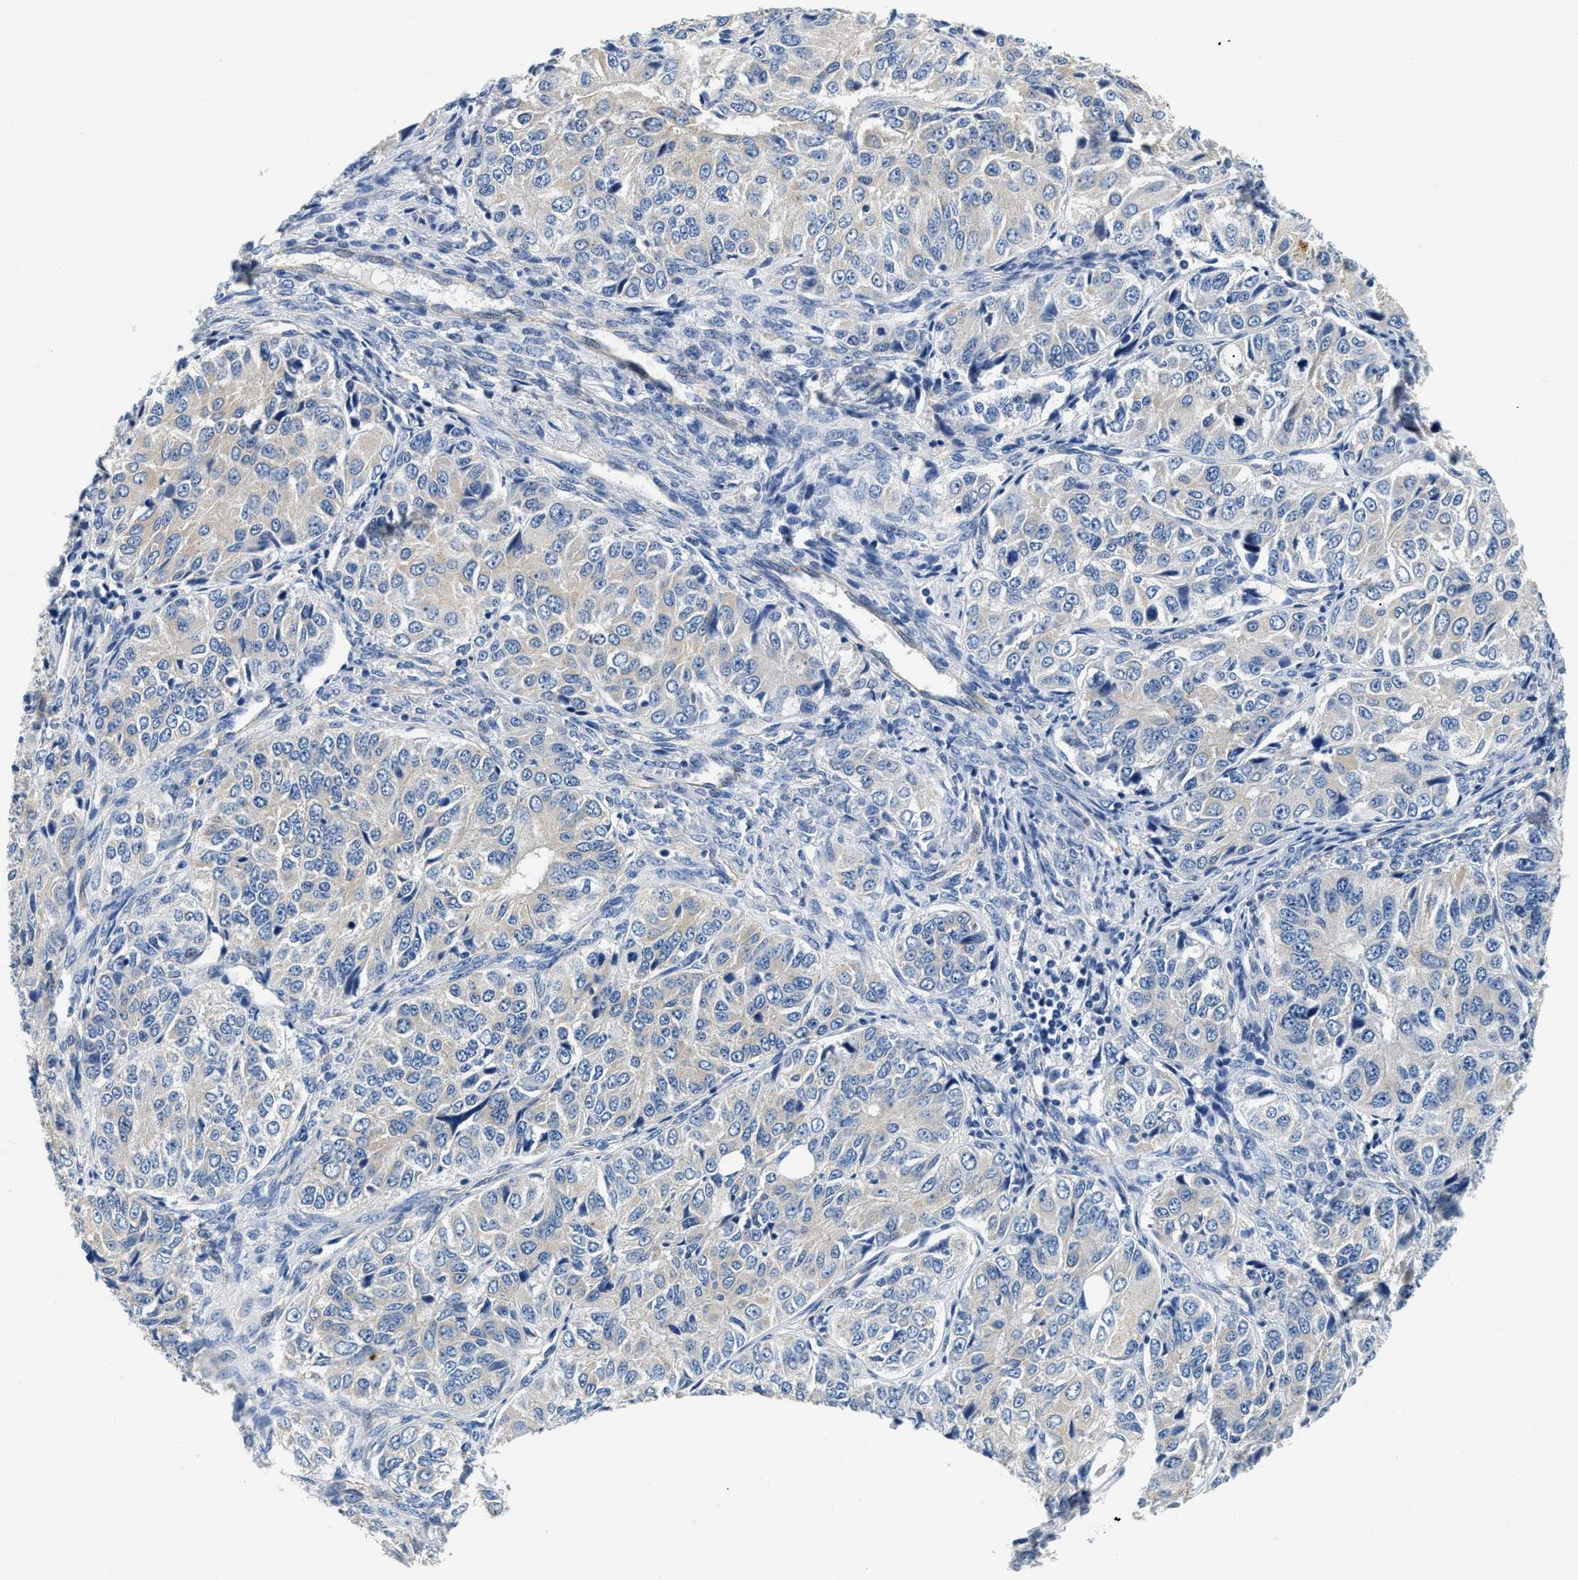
{"staining": {"intensity": "negative", "quantity": "none", "location": "none"}, "tissue": "ovarian cancer", "cell_type": "Tumor cells", "image_type": "cancer", "snomed": [{"axis": "morphology", "description": "Carcinoma, endometroid"}, {"axis": "topography", "description": "Ovary"}], "caption": "Tumor cells show no significant protein expression in ovarian cancer (endometroid carcinoma). (DAB (3,3'-diaminobenzidine) immunohistochemistry visualized using brightfield microscopy, high magnification).", "gene": "CSDE1", "patient": {"sex": "female", "age": 51}}